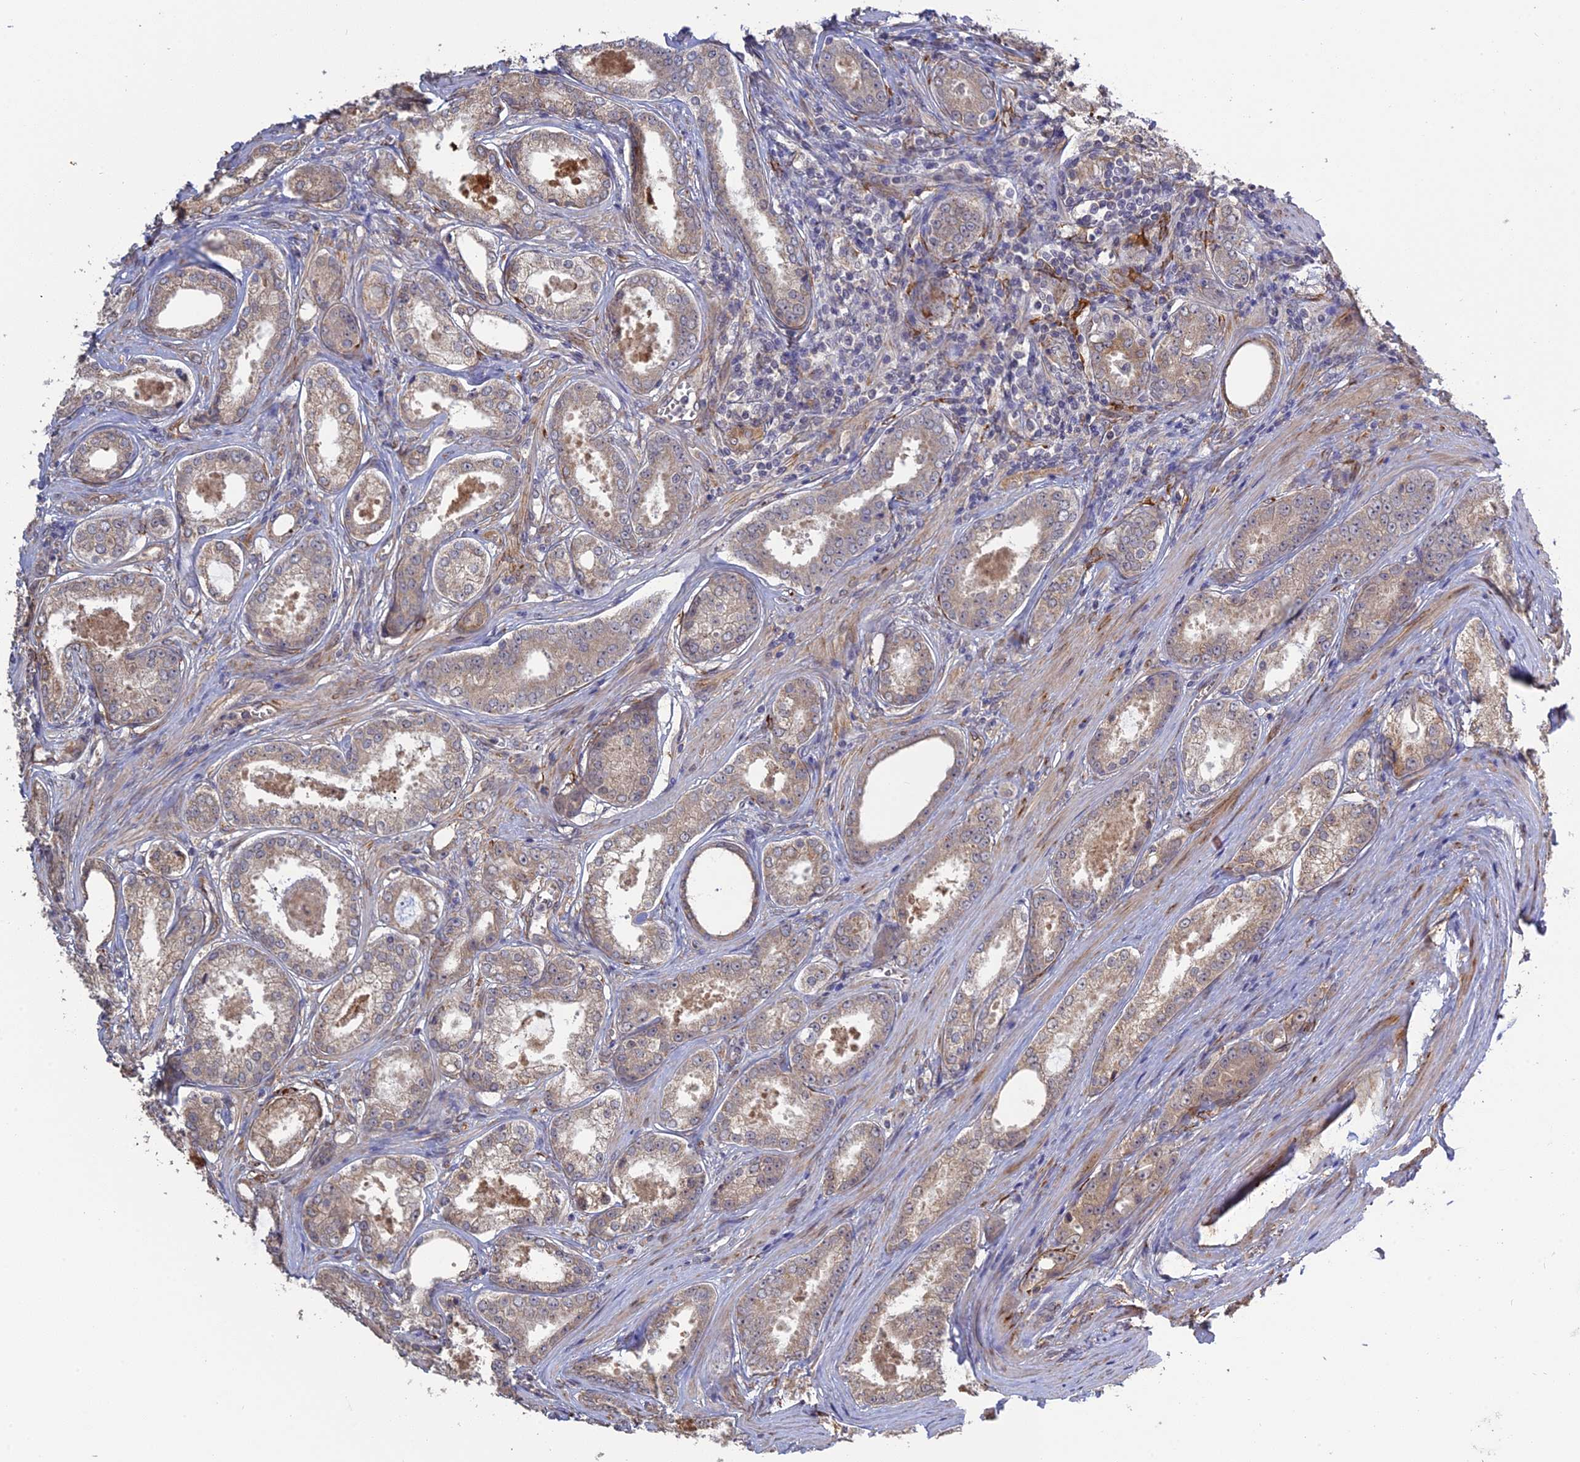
{"staining": {"intensity": "negative", "quantity": "none", "location": "none"}, "tissue": "prostate cancer", "cell_type": "Tumor cells", "image_type": "cancer", "snomed": [{"axis": "morphology", "description": "Adenocarcinoma, Low grade"}, {"axis": "topography", "description": "Prostate"}], "caption": "Immunohistochemical staining of adenocarcinoma (low-grade) (prostate) exhibits no significant positivity in tumor cells.", "gene": "PPIC", "patient": {"sex": "male", "age": 68}}